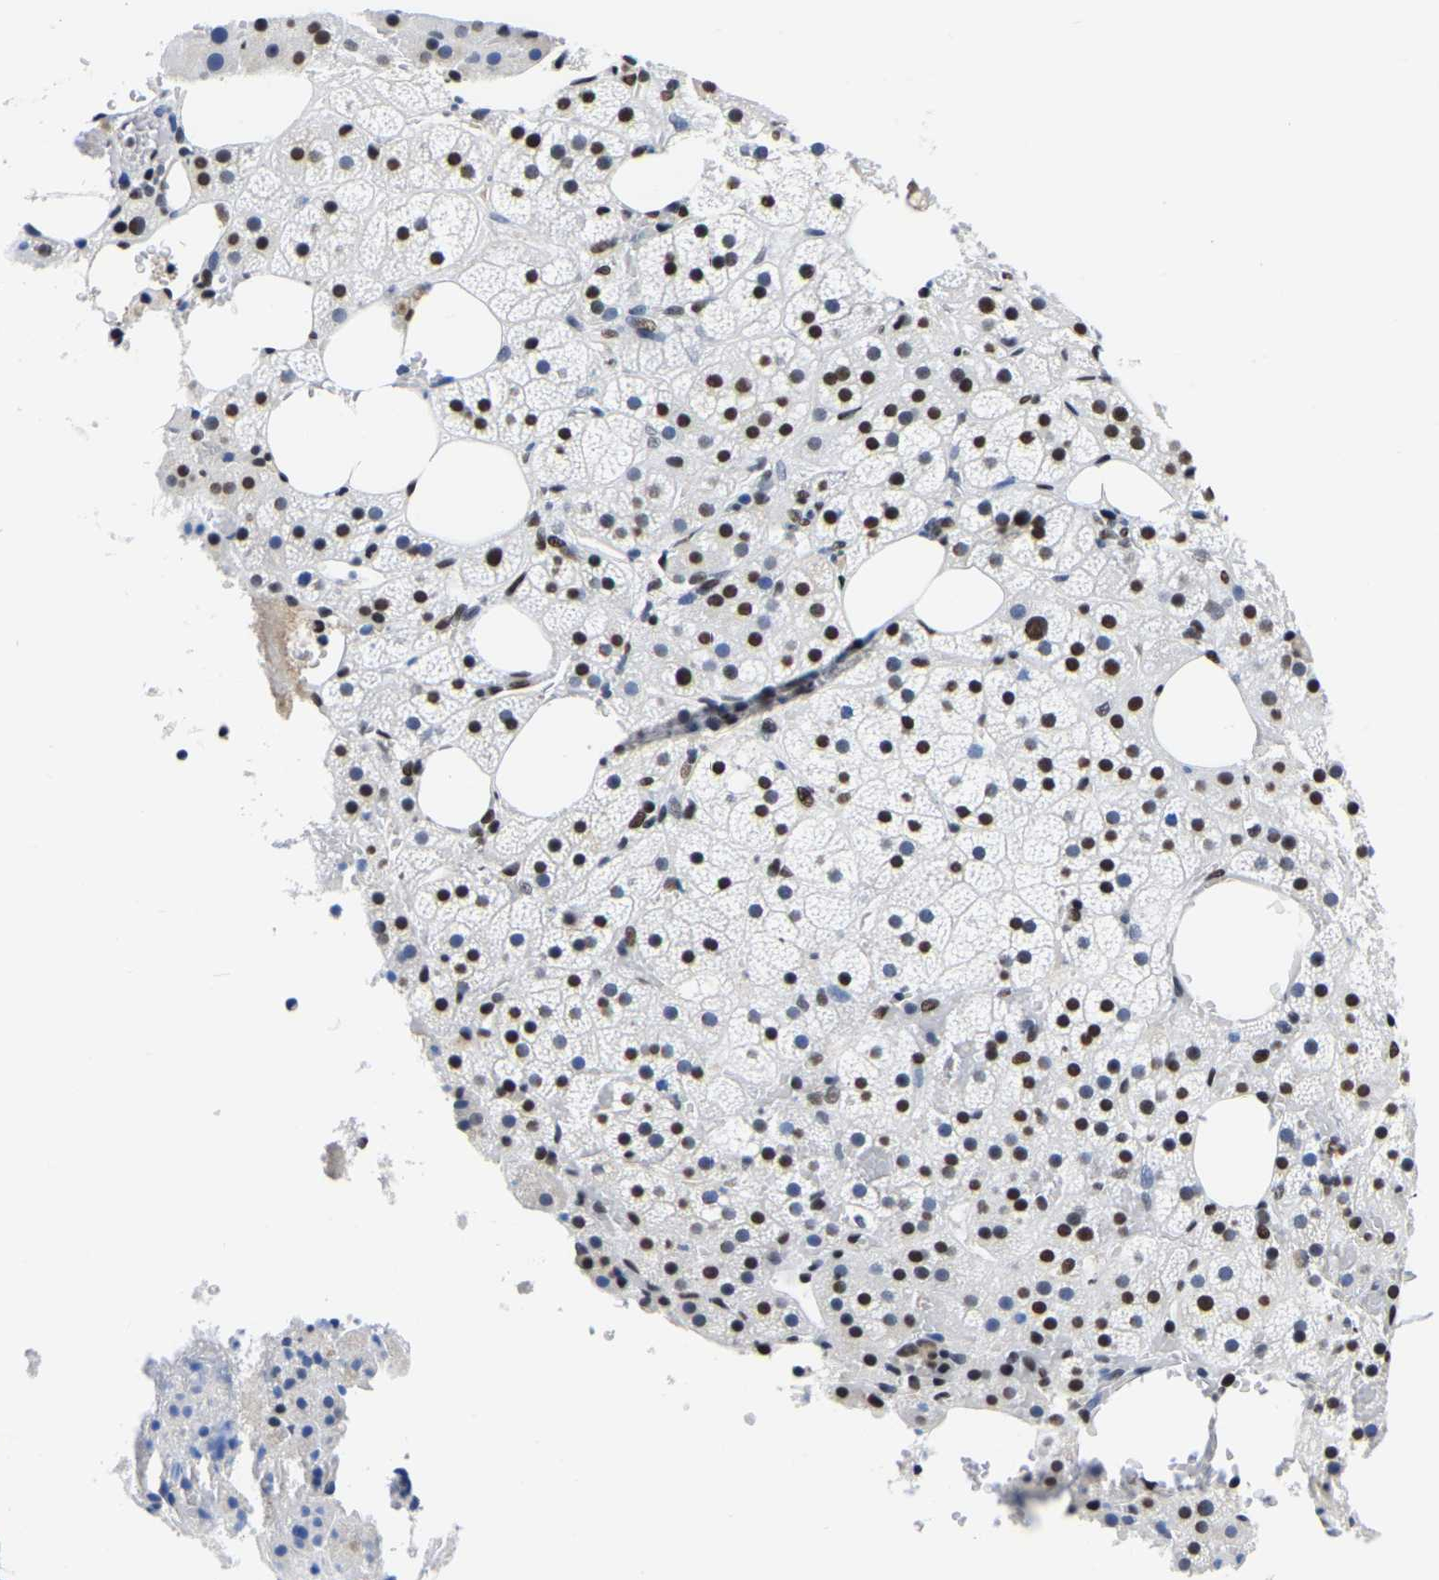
{"staining": {"intensity": "strong", "quantity": ">75%", "location": "nuclear"}, "tissue": "adrenal gland", "cell_type": "Glandular cells", "image_type": "normal", "snomed": [{"axis": "morphology", "description": "Normal tissue, NOS"}, {"axis": "topography", "description": "Adrenal gland"}], "caption": "Immunohistochemical staining of benign human adrenal gland reveals >75% levels of strong nuclear protein staining in about >75% of glandular cells.", "gene": "UBA1", "patient": {"sex": "female", "age": 59}}